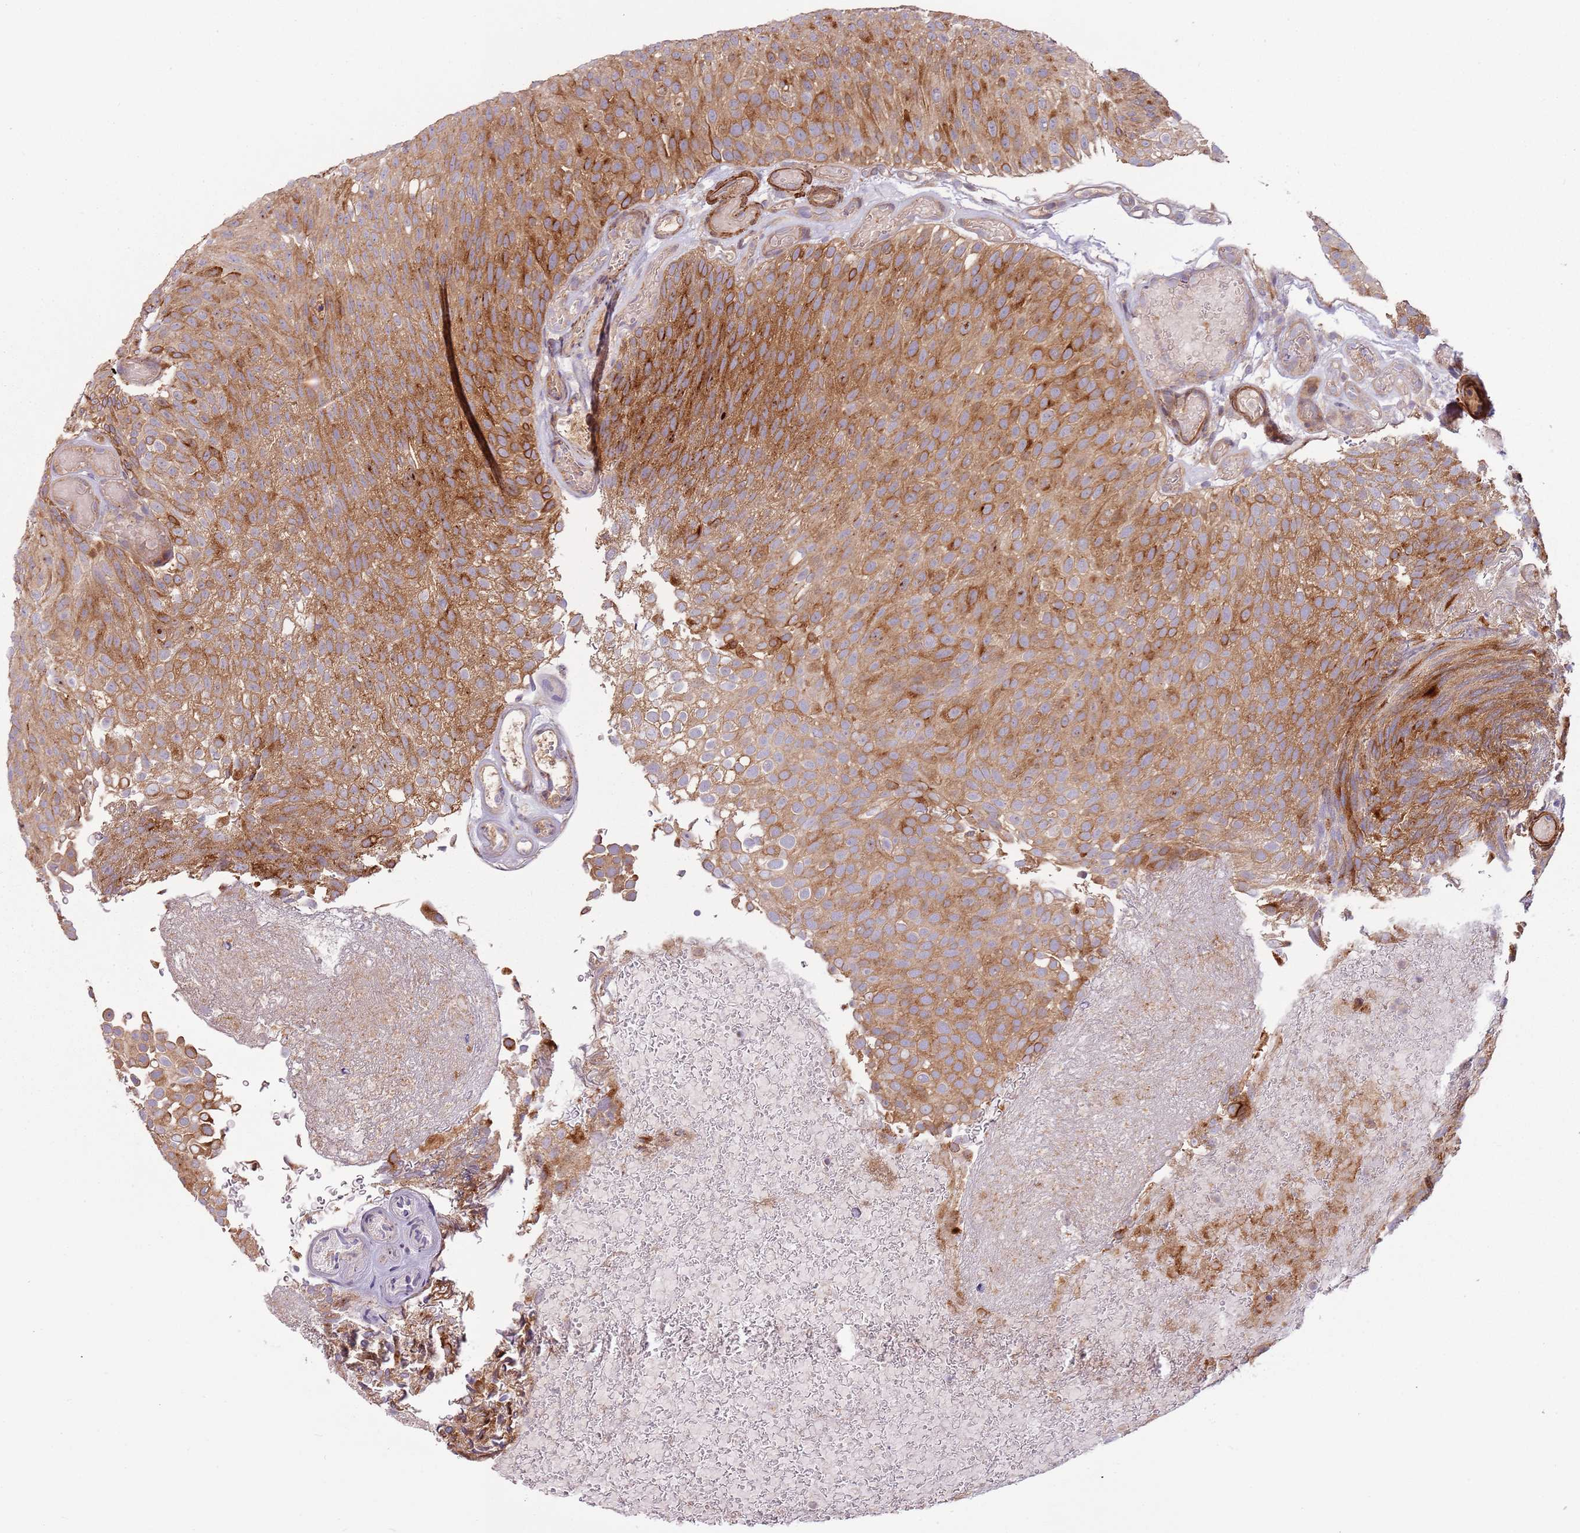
{"staining": {"intensity": "strong", "quantity": ">75%", "location": "cytoplasmic/membranous"}, "tissue": "urothelial cancer", "cell_type": "Tumor cells", "image_type": "cancer", "snomed": [{"axis": "morphology", "description": "Urothelial carcinoma, Low grade"}, {"axis": "topography", "description": "Urinary bladder"}], "caption": "Immunohistochemical staining of low-grade urothelial carcinoma displays strong cytoplasmic/membranous protein positivity in approximately >75% of tumor cells. (Stains: DAB in brown, nuclei in blue, Microscopy: brightfield microscopy at high magnification).", "gene": "RNF128", "patient": {"sex": "male", "age": 78}}